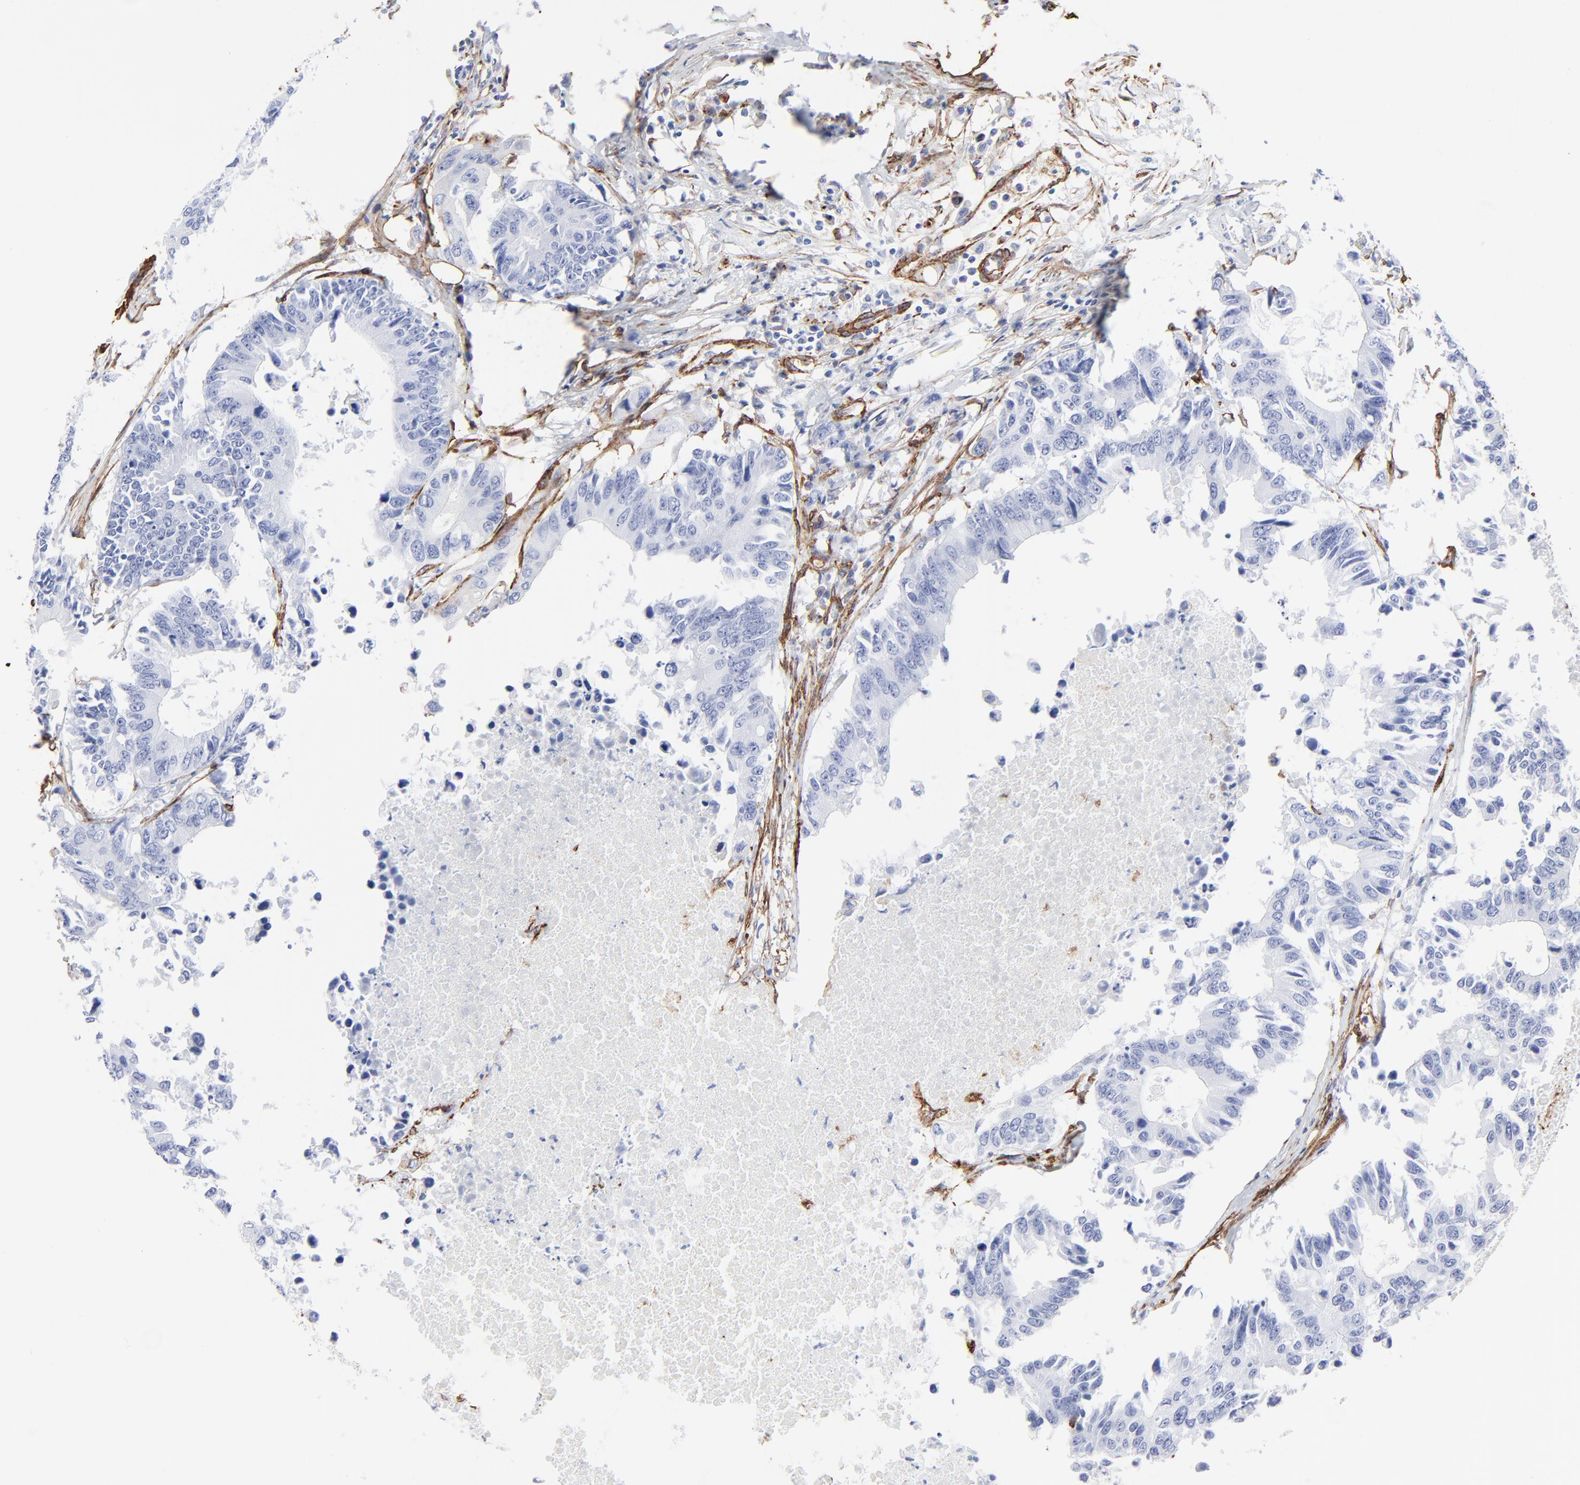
{"staining": {"intensity": "negative", "quantity": "none", "location": "none"}, "tissue": "colorectal cancer", "cell_type": "Tumor cells", "image_type": "cancer", "snomed": [{"axis": "morphology", "description": "Adenocarcinoma, NOS"}, {"axis": "topography", "description": "Colon"}], "caption": "Tumor cells show no significant protein staining in colorectal adenocarcinoma.", "gene": "CAV1", "patient": {"sex": "male", "age": 71}}